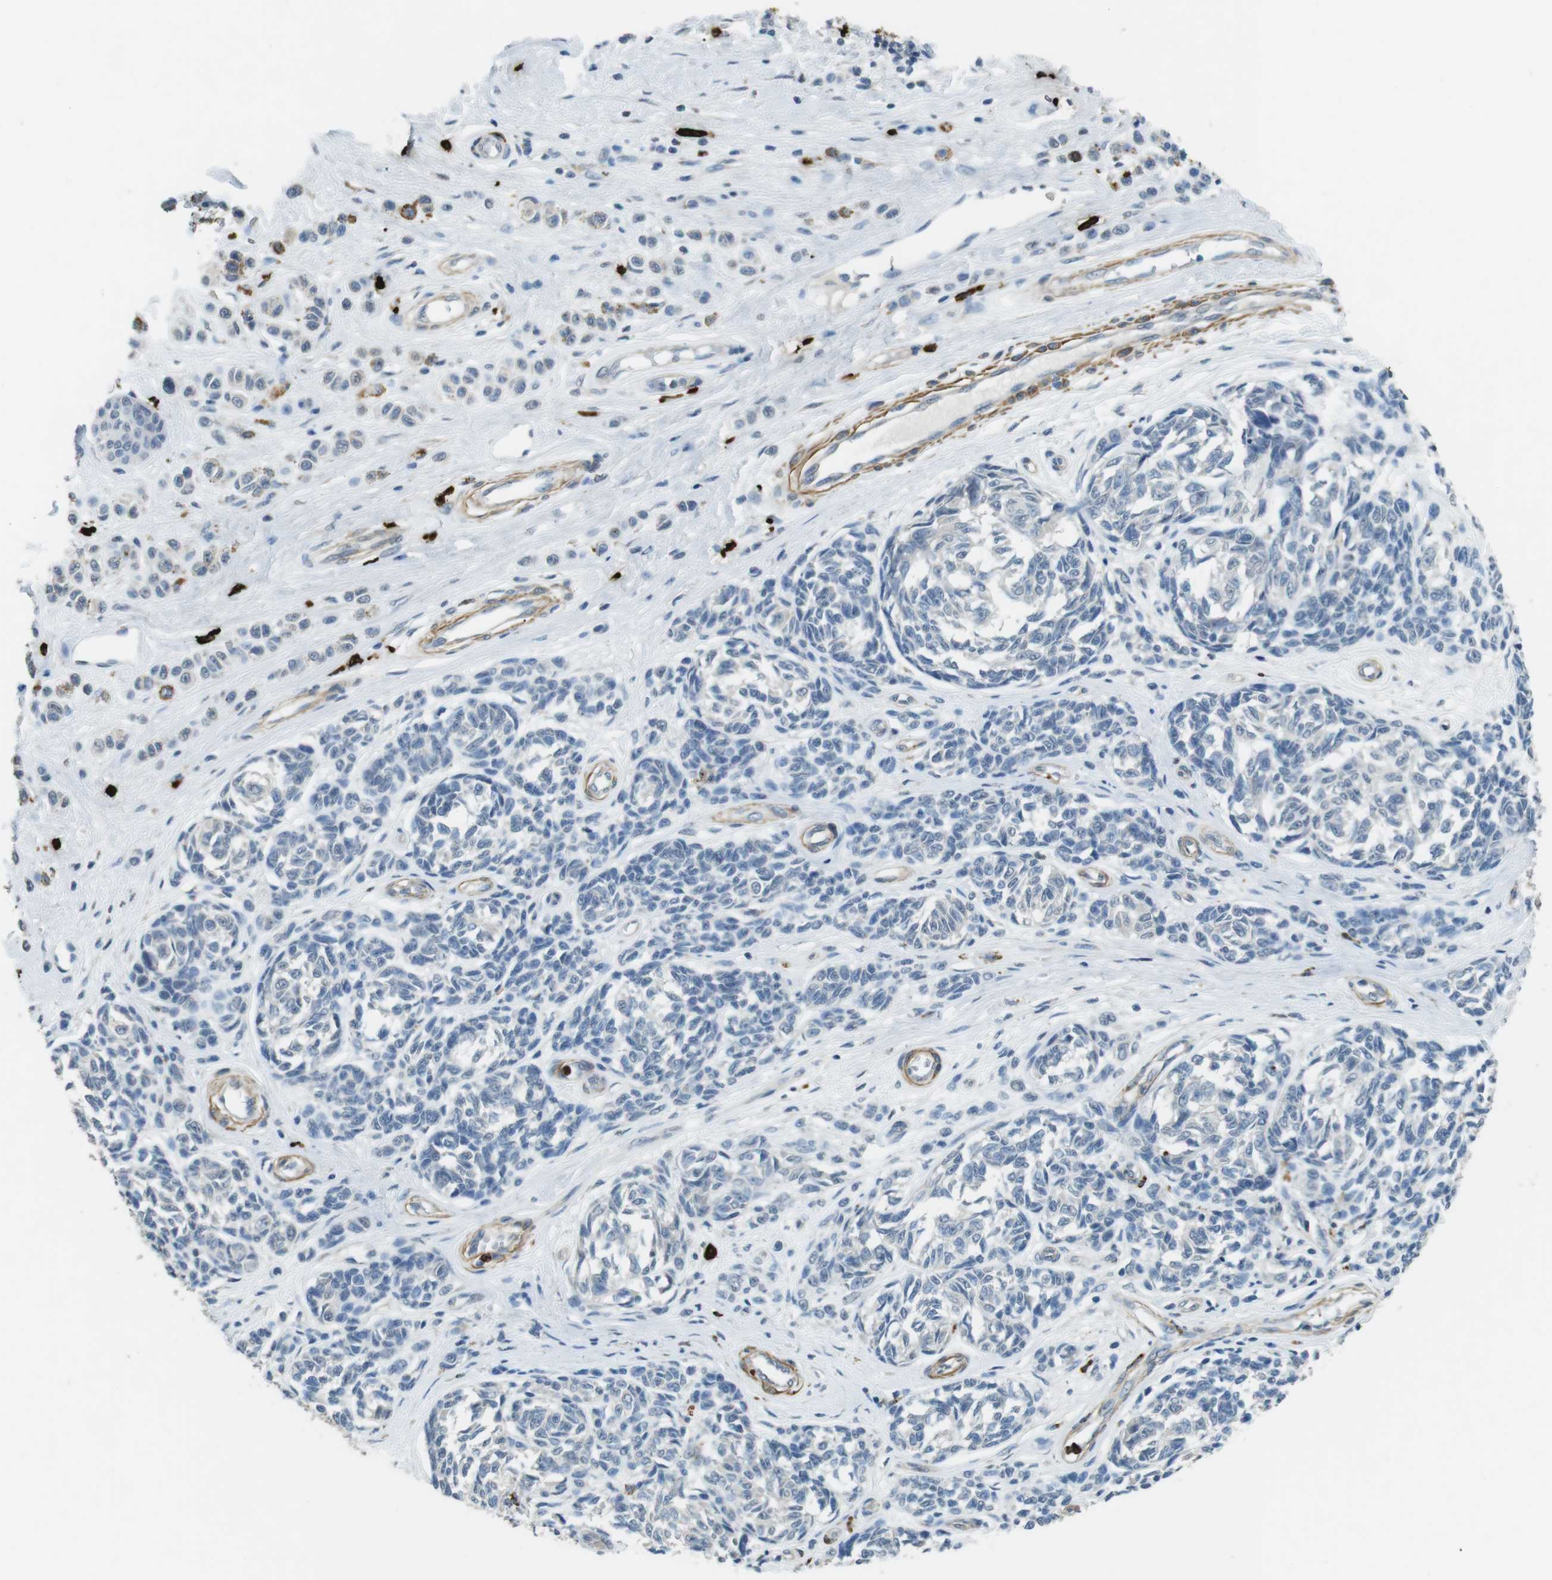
{"staining": {"intensity": "negative", "quantity": "none", "location": "none"}, "tissue": "melanoma", "cell_type": "Tumor cells", "image_type": "cancer", "snomed": [{"axis": "morphology", "description": "Malignant melanoma, NOS"}, {"axis": "topography", "description": "Skin"}], "caption": "The immunohistochemistry (IHC) photomicrograph has no significant expression in tumor cells of malignant melanoma tissue.", "gene": "GZMM", "patient": {"sex": "female", "age": 64}}